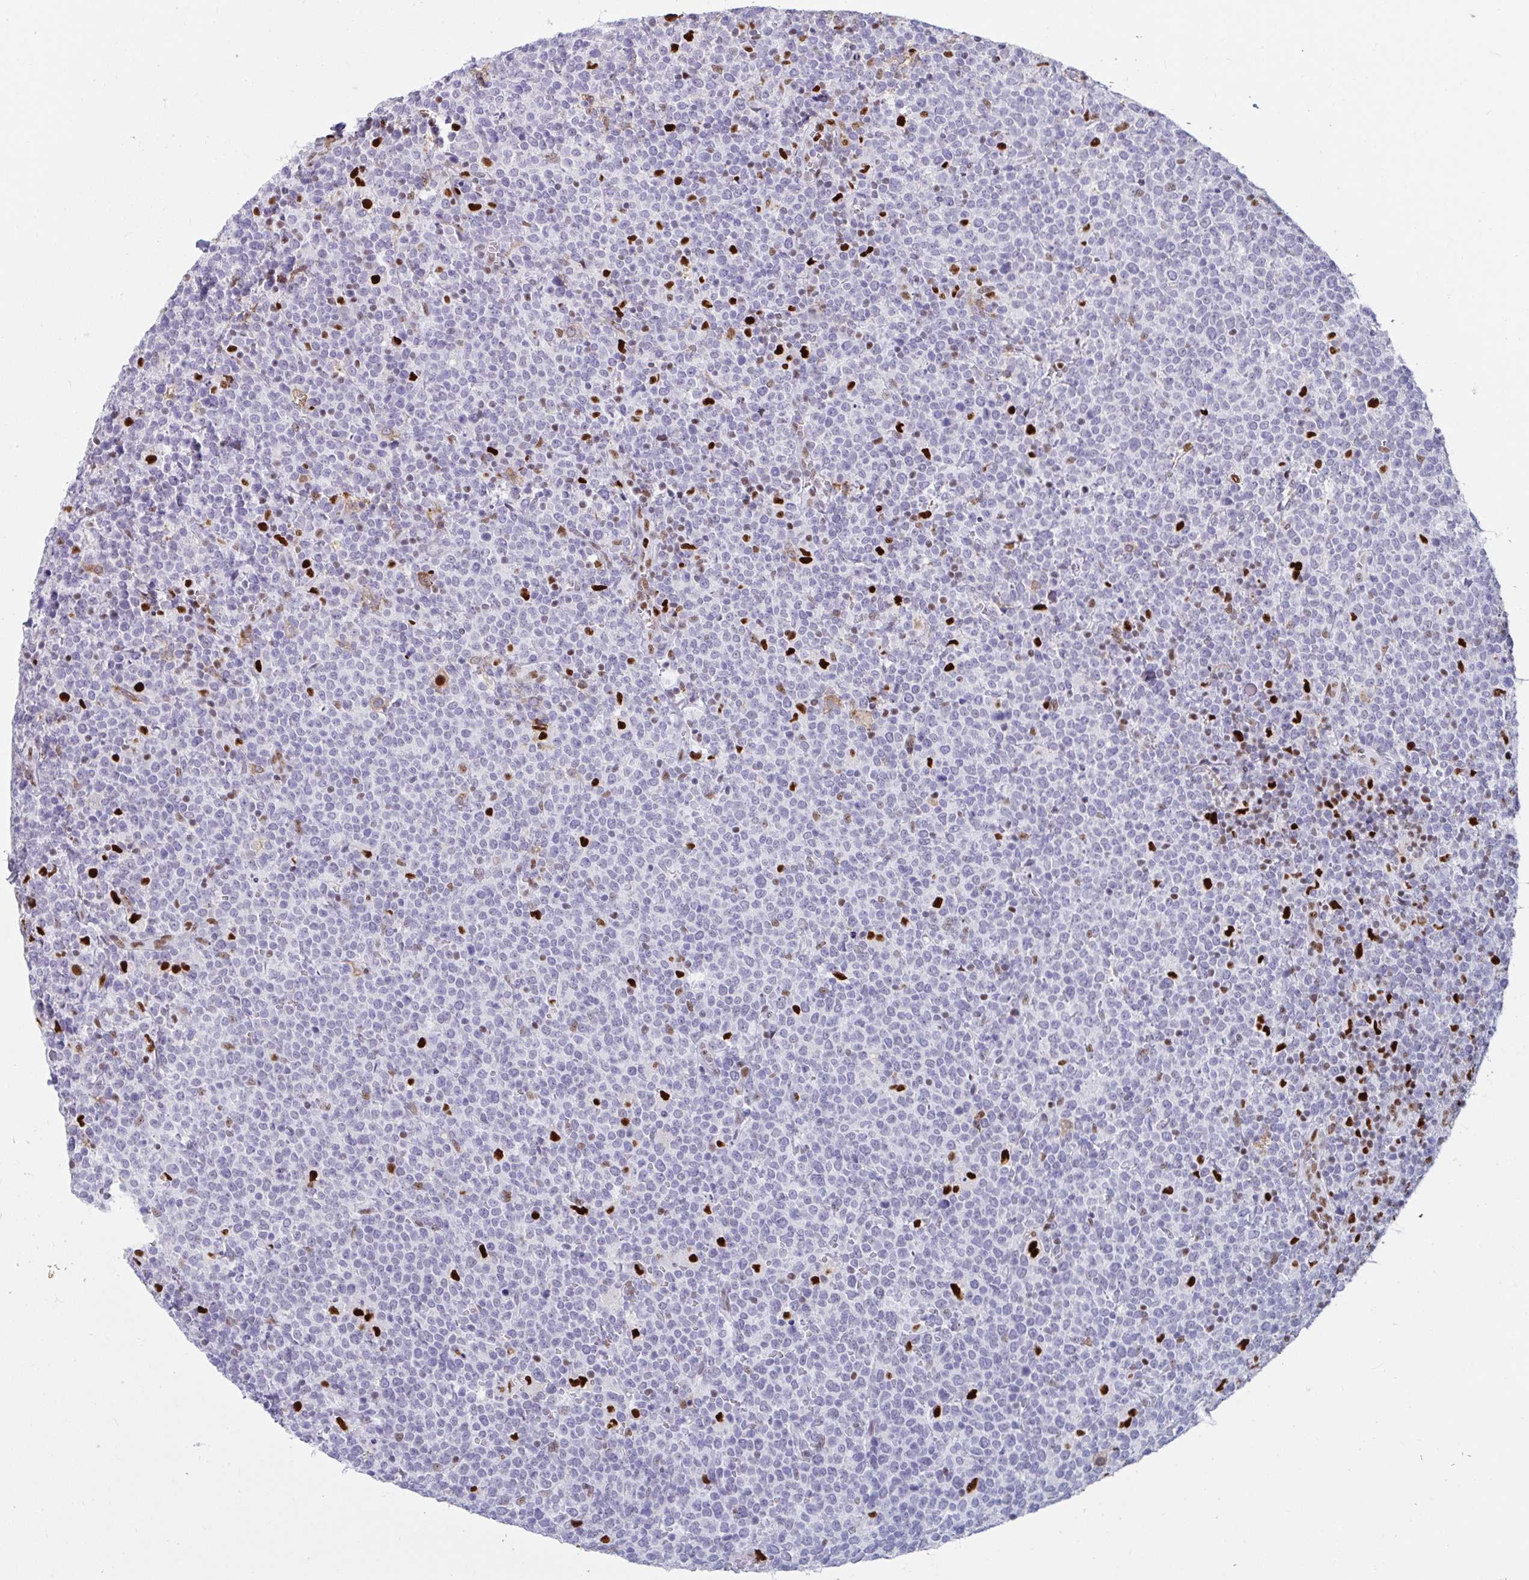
{"staining": {"intensity": "negative", "quantity": "none", "location": "none"}, "tissue": "lymphoma", "cell_type": "Tumor cells", "image_type": "cancer", "snomed": [{"axis": "morphology", "description": "Malignant lymphoma, non-Hodgkin's type, High grade"}, {"axis": "topography", "description": "Lymph node"}], "caption": "Immunohistochemistry (IHC) of human lymphoma displays no positivity in tumor cells.", "gene": "ZNF586", "patient": {"sex": "male", "age": 61}}